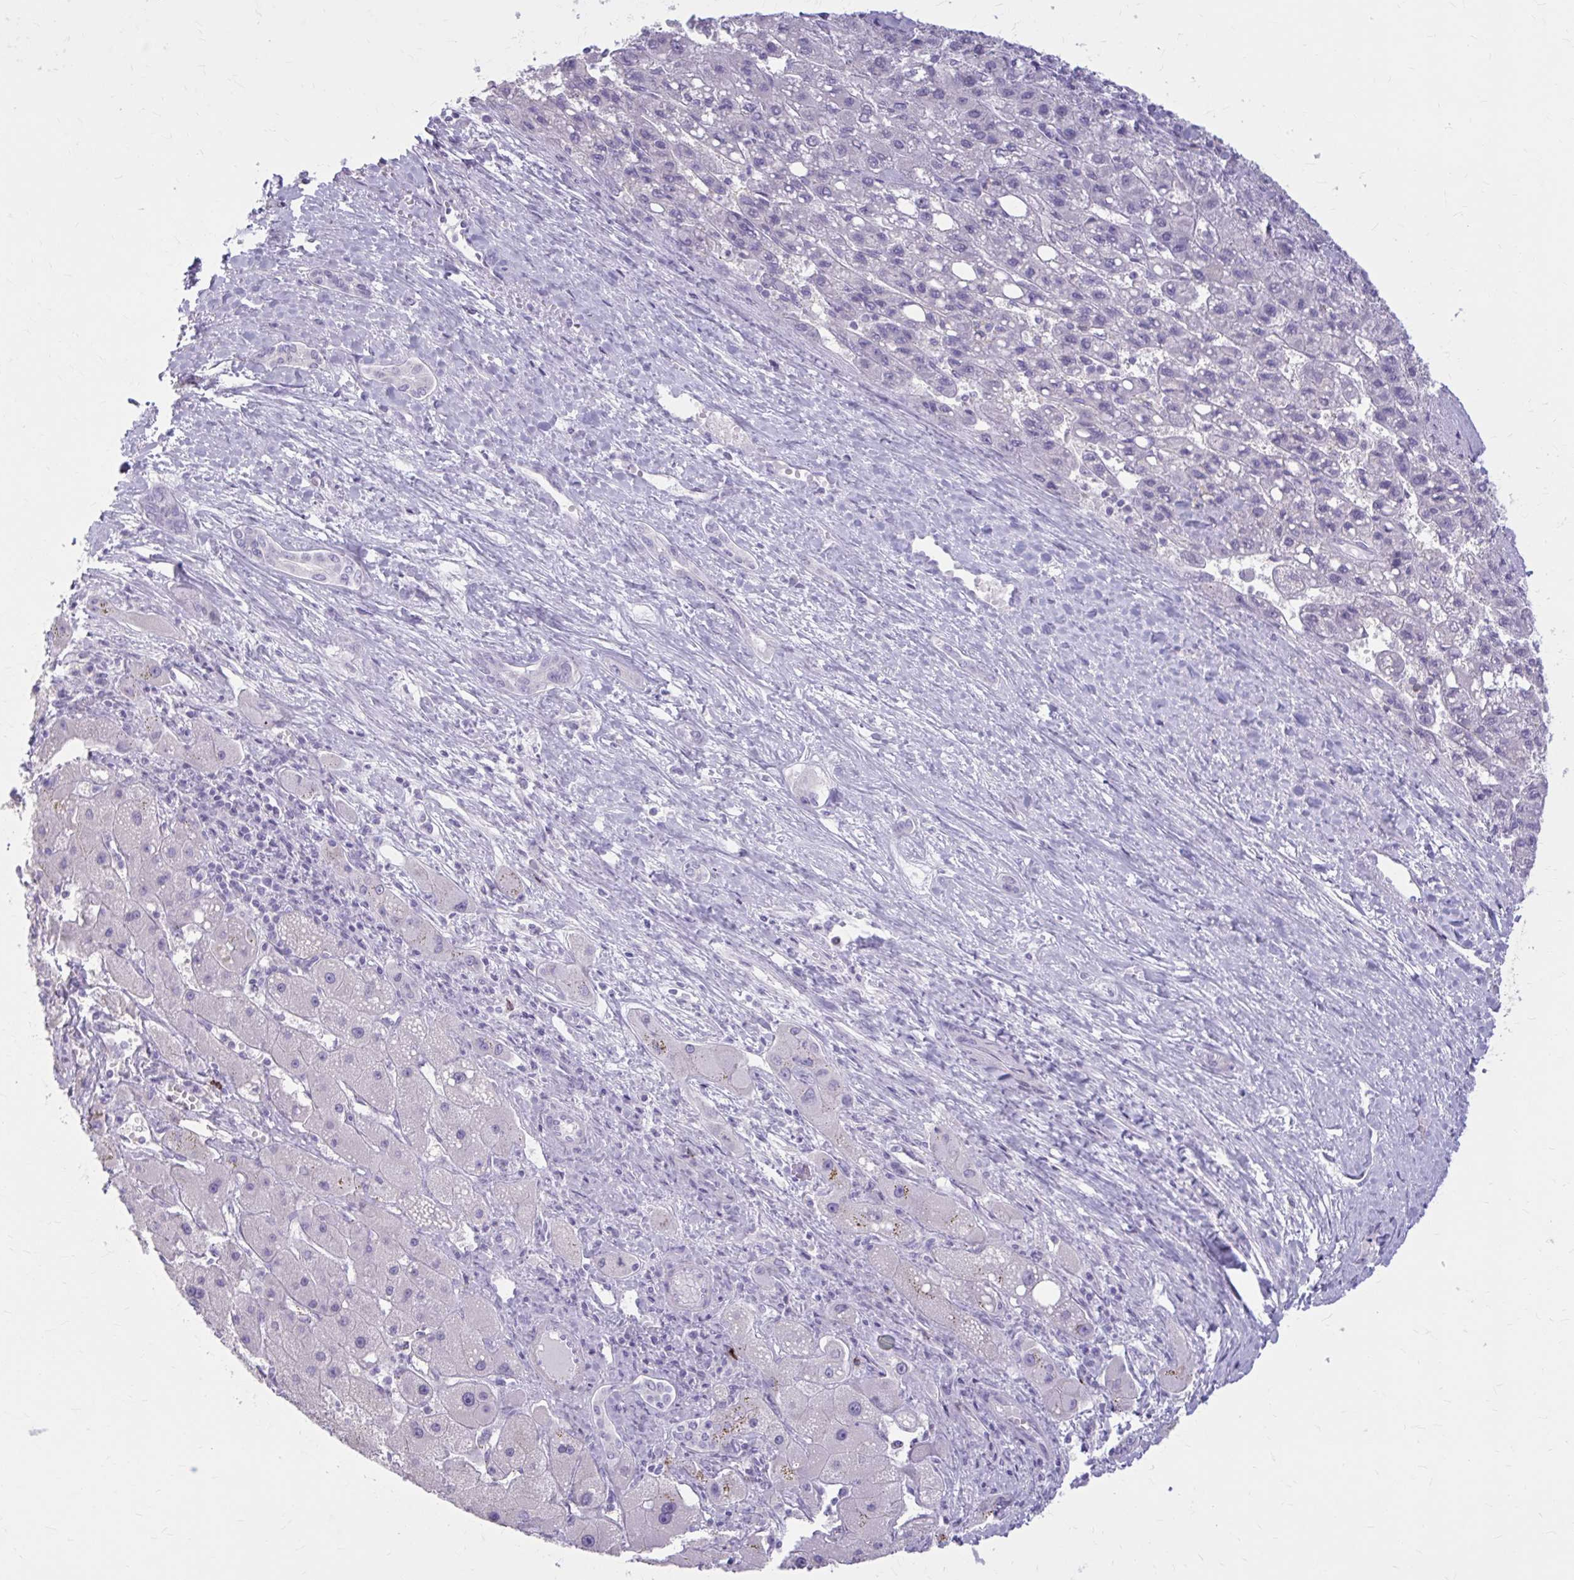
{"staining": {"intensity": "negative", "quantity": "none", "location": "none"}, "tissue": "liver cancer", "cell_type": "Tumor cells", "image_type": "cancer", "snomed": [{"axis": "morphology", "description": "Carcinoma, Hepatocellular, NOS"}, {"axis": "topography", "description": "Liver"}], "caption": "This is an immunohistochemistry (IHC) histopathology image of human liver cancer (hepatocellular carcinoma). There is no expression in tumor cells.", "gene": "OR4B1", "patient": {"sex": "female", "age": 82}}